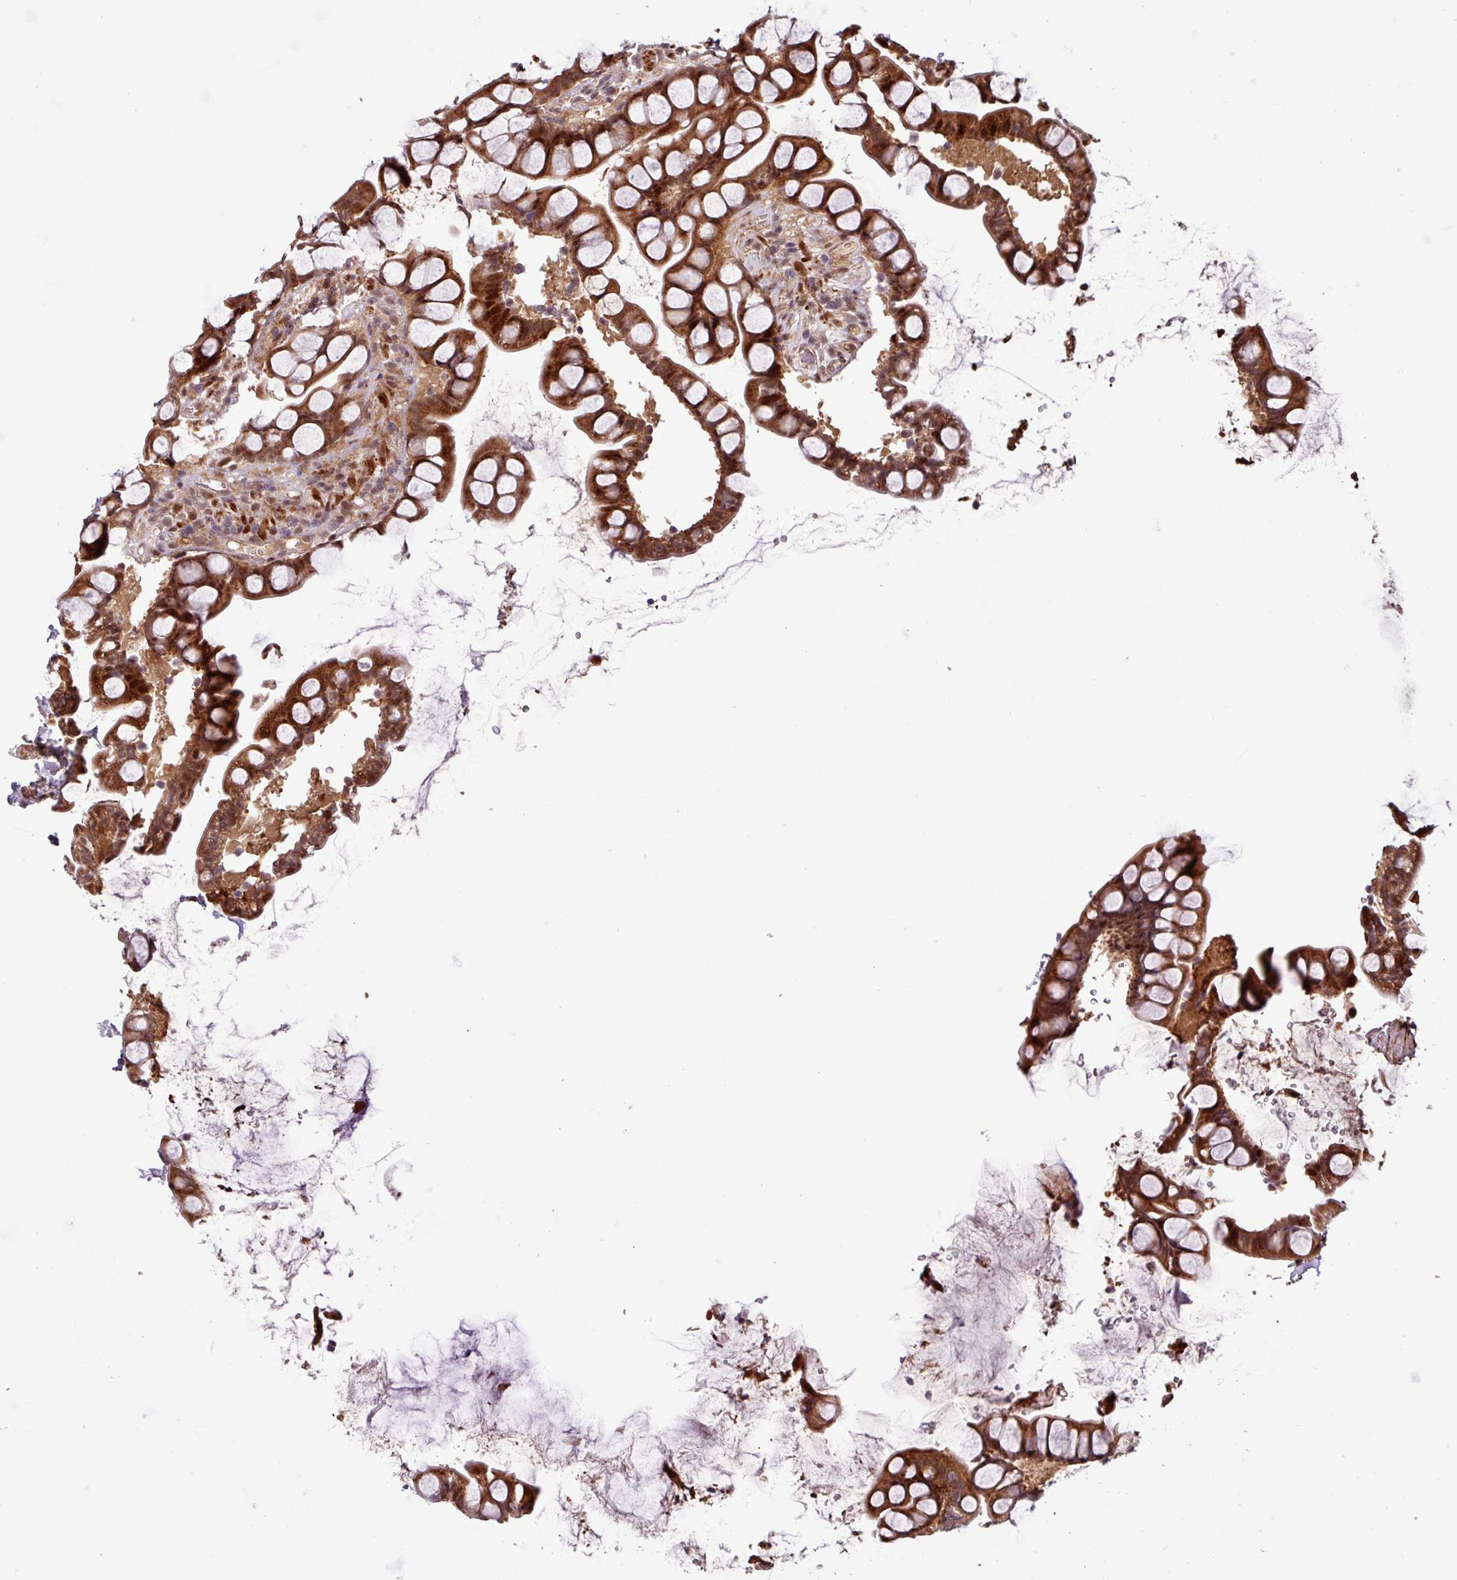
{"staining": {"intensity": "strong", "quantity": ">75%", "location": "cytoplasmic/membranous,nuclear"}, "tissue": "small intestine", "cell_type": "Glandular cells", "image_type": "normal", "snomed": [{"axis": "morphology", "description": "Normal tissue, NOS"}, {"axis": "topography", "description": "Small intestine"}], "caption": "Glandular cells exhibit high levels of strong cytoplasmic/membranous,nuclear staining in about >75% of cells in benign human small intestine. The staining is performed using DAB (3,3'-diaminobenzidine) brown chromogen to label protein expression. The nuclei are counter-stained blue using hematoxylin.", "gene": "SLC22A24", "patient": {"sex": "male", "age": 70}}